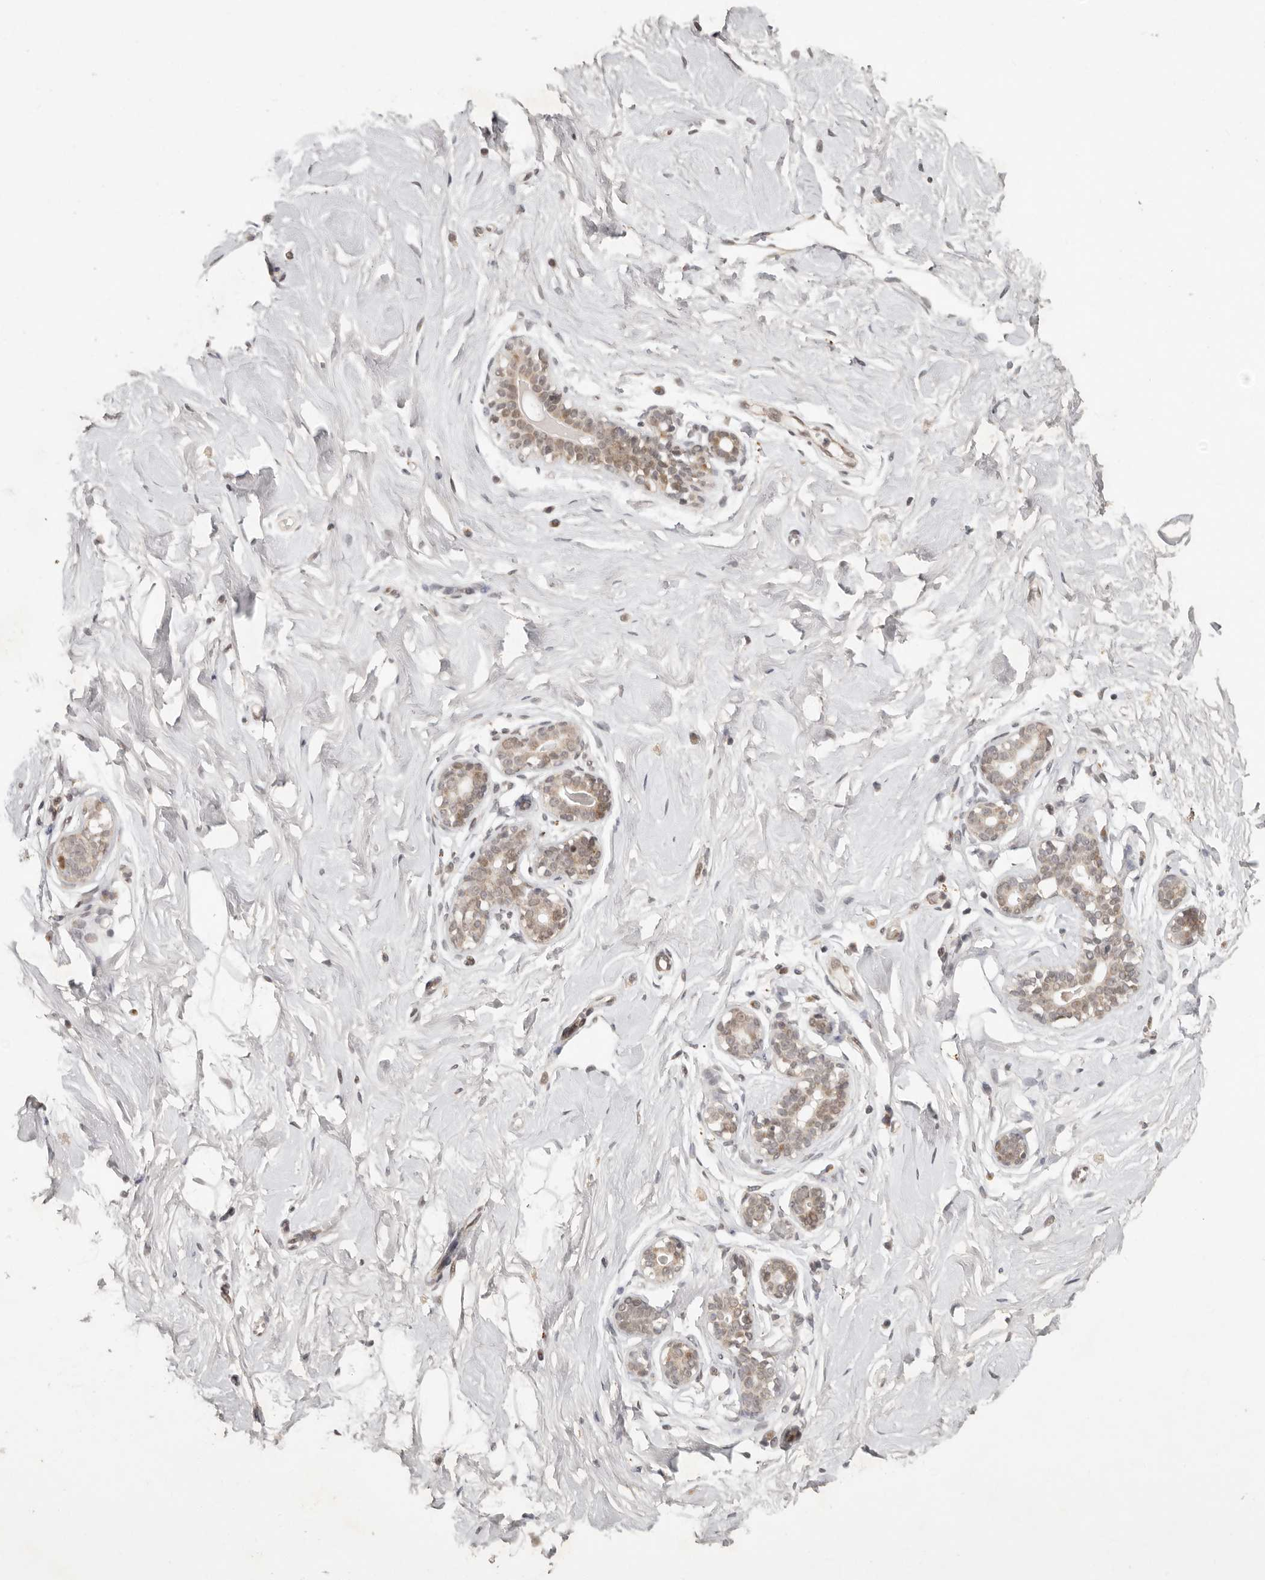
{"staining": {"intensity": "weak", "quantity": "25%-75%", "location": "cytoplasmic/membranous,nuclear"}, "tissue": "breast", "cell_type": "Adipocytes", "image_type": "normal", "snomed": [{"axis": "morphology", "description": "Normal tissue, NOS"}, {"axis": "morphology", "description": "Adenoma, NOS"}, {"axis": "topography", "description": "Breast"}], "caption": "Protein staining by immunohistochemistry displays weak cytoplasmic/membranous,nuclear expression in about 25%-75% of adipocytes in benign breast. The staining is performed using DAB brown chromogen to label protein expression. The nuclei are counter-stained blue using hematoxylin.", "gene": "LRRC75A", "patient": {"sex": "female", "age": 23}}